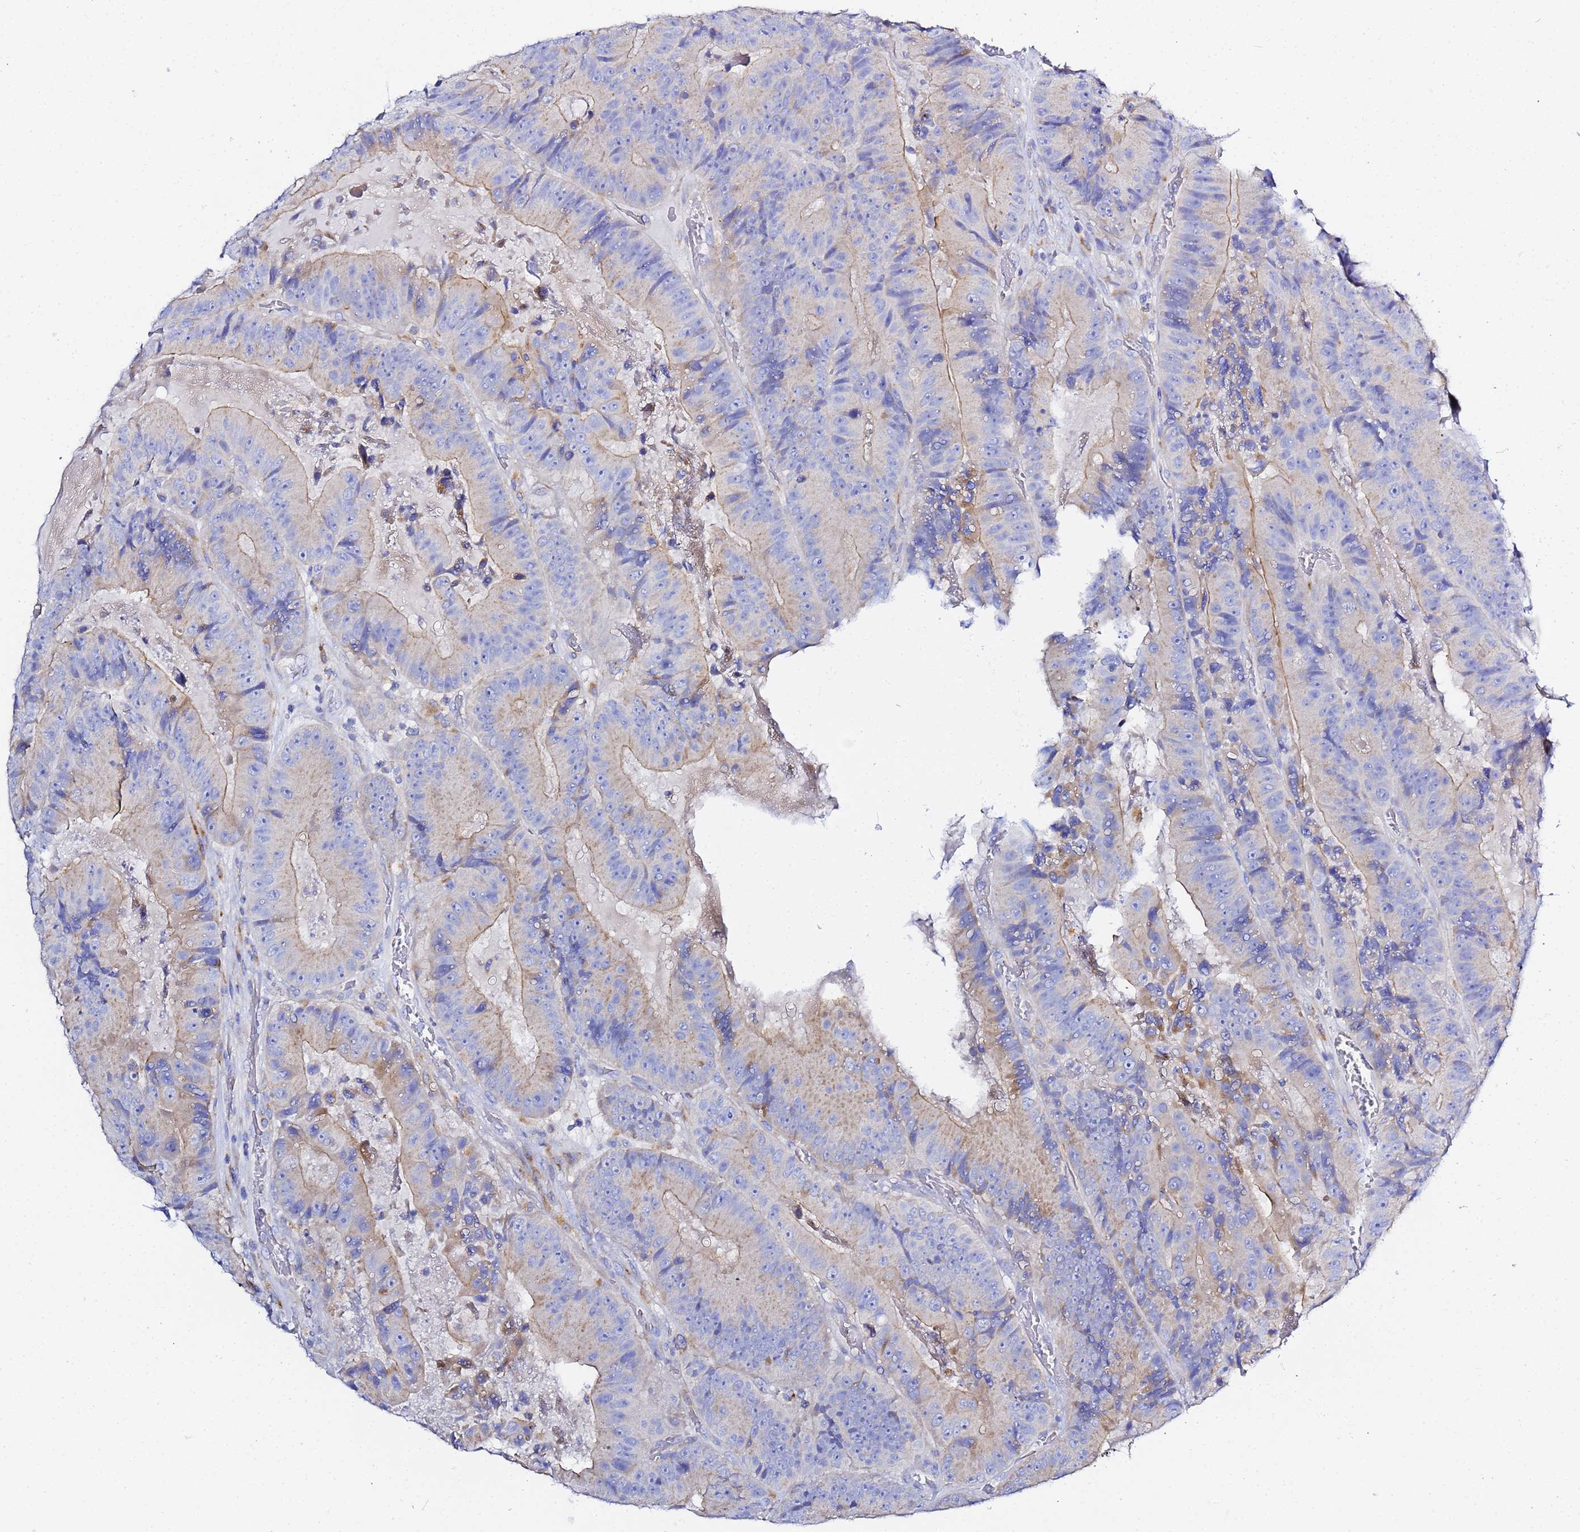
{"staining": {"intensity": "moderate", "quantity": "<25%", "location": "cytoplasmic/membranous"}, "tissue": "colorectal cancer", "cell_type": "Tumor cells", "image_type": "cancer", "snomed": [{"axis": "morphology", "description": "Adenocarcinoma, NOS"}, {"axis": "topography", "description": "Colon"}], "caption": "IHC (DAB (3,3'-diaminobenzidine)) staining of human adenocarcinoma (colorectal) demonstrates moderate cytoplasmic/membranous protein positivity in approximately <25% of tumor cells. Immunohistochemistry (ihc) stains the protein of interest in brown and the nuclei are stained blue.", "gene": "VTI1B", "patient": {"sex": "female", "age": 86}}